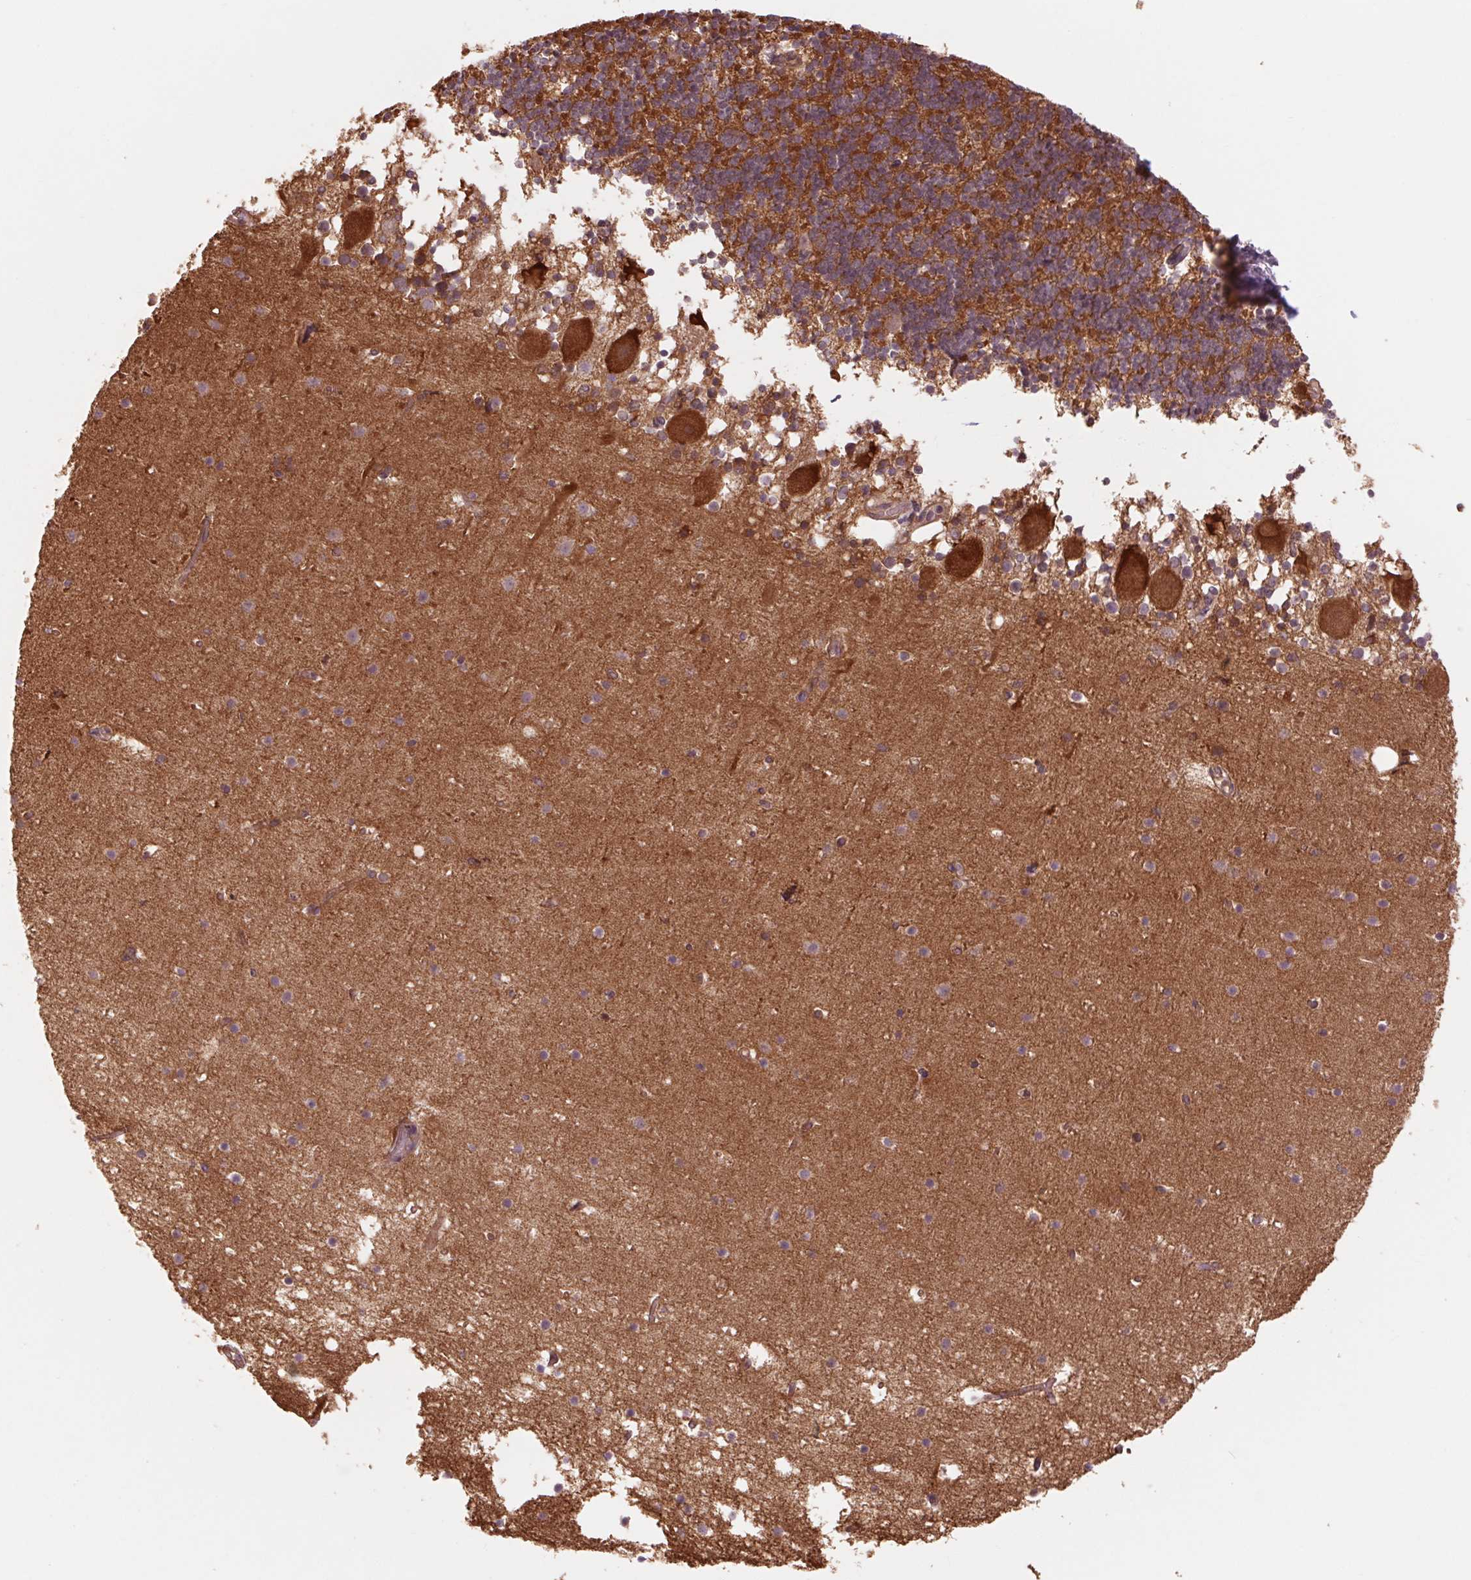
{"staining": {"intensity": "moderate", "quantity": ">75%", "location": "cytoplasmic/membranous"}, "tissue": "cerebellum", "cell_type": "Cells in granular layer", "image_type": "normal", "snomed": [{"axis": "morphology", "description": "Normal tissue, NOS"}, {"axis": "topography", "description": "Cerebellum"}], "caption": "Brown immunohistochemical staining in normal cerebellum displays moderate cytoplasmic/membranous staining in approximately >75% of cells in granular layer. The staining was performed using DAB to visualize the protein expression in brown, while the nuclei were stained in blue with hematoxylin (Magnification: 20x).", "gene": "SH3RF2", "patient": {"sex": "male", "age": 70}}